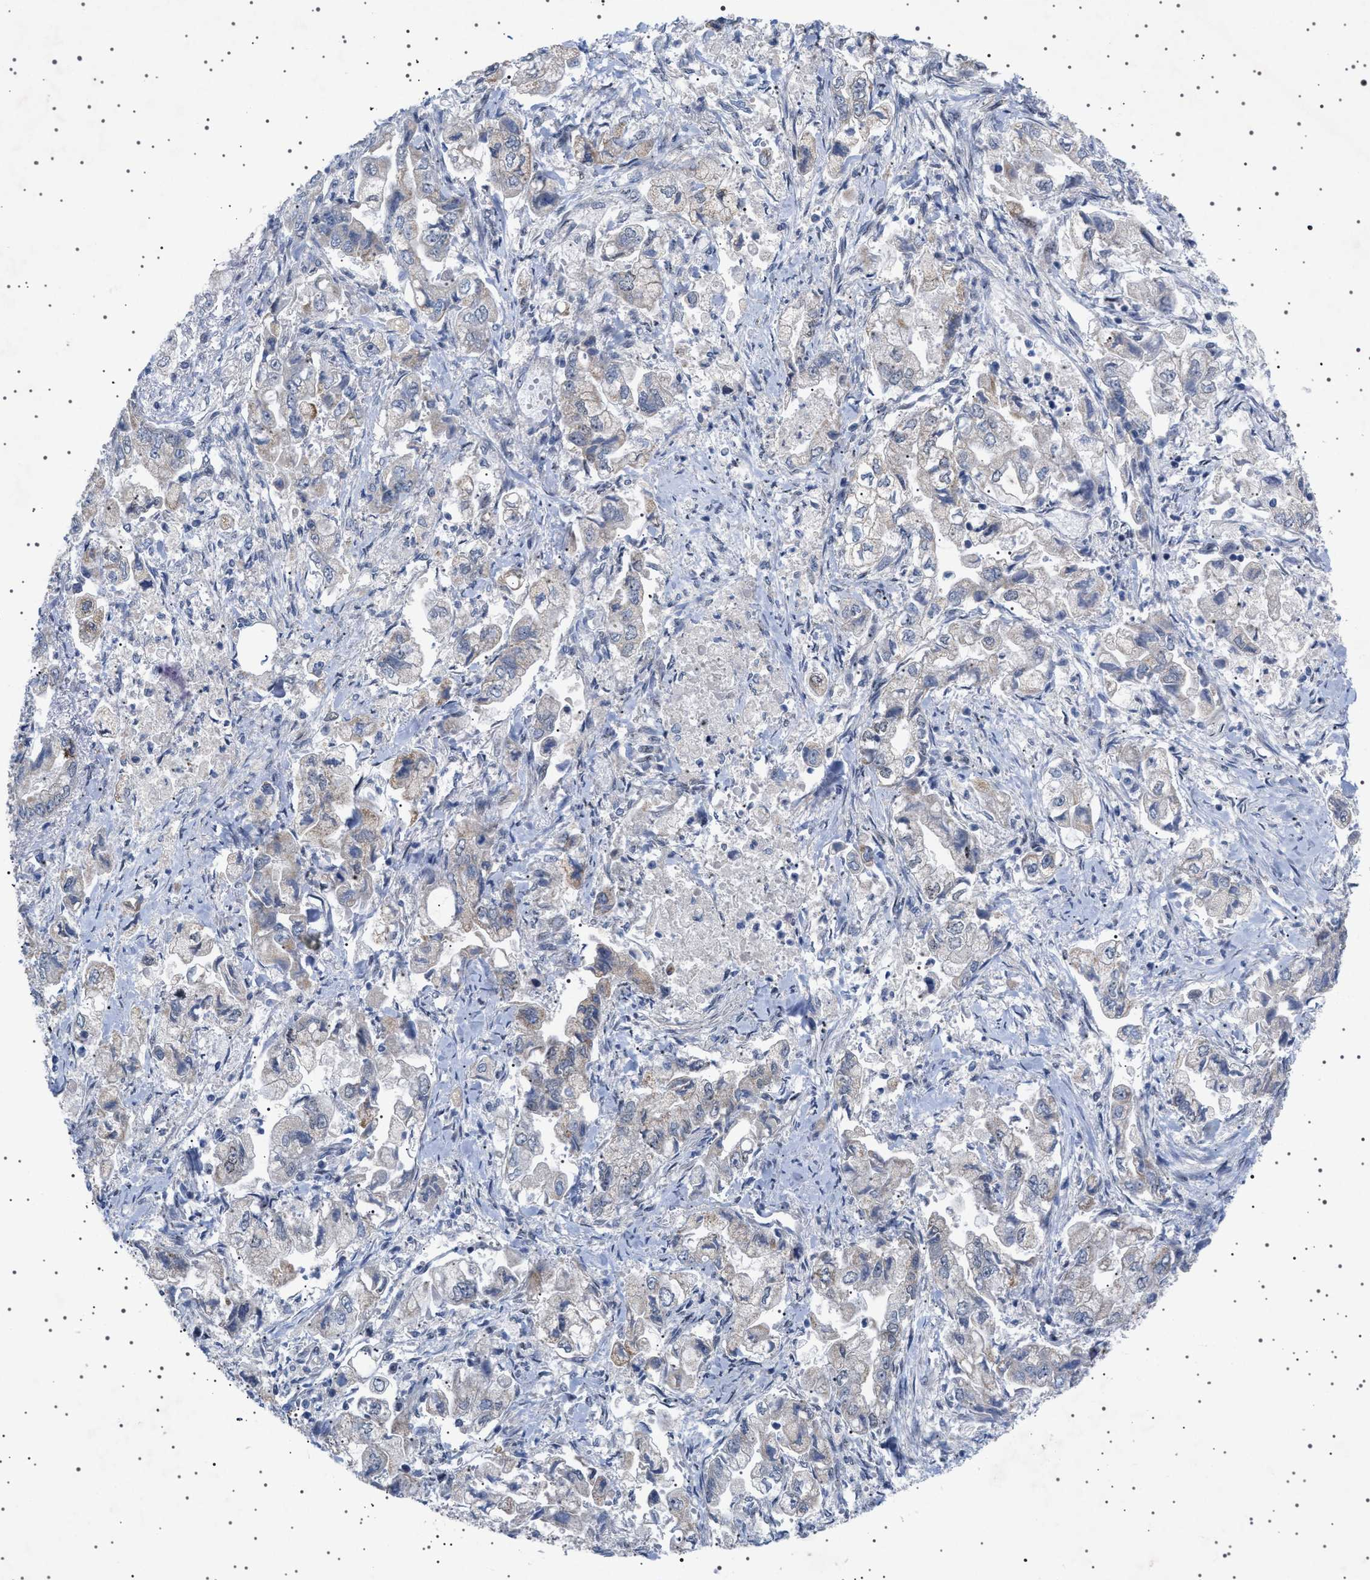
{"staining": {"intensity": "weak", "quantity": "<25%", "location": "cytoplasmic/membranous"}, "tissue": "stomach cancer", "cell_type": "Tumor cells", "image_type": "cancer", "snomed": [{"axis": "morphology", "description": "Normal tissue, NOS"}, {"axis": "morphology", "description": "Adenocarcinoma, NOS"}, {"axis": "topography", "description": "Stomach"}], "caption": "High power microscopy photomicrograph of an IHC histopathology image of stomach adenocarcinoma, revealing no significant expression in tumor cells.", "gene": "HTR1A", "patient": {"sex": "male", "age": 62}}